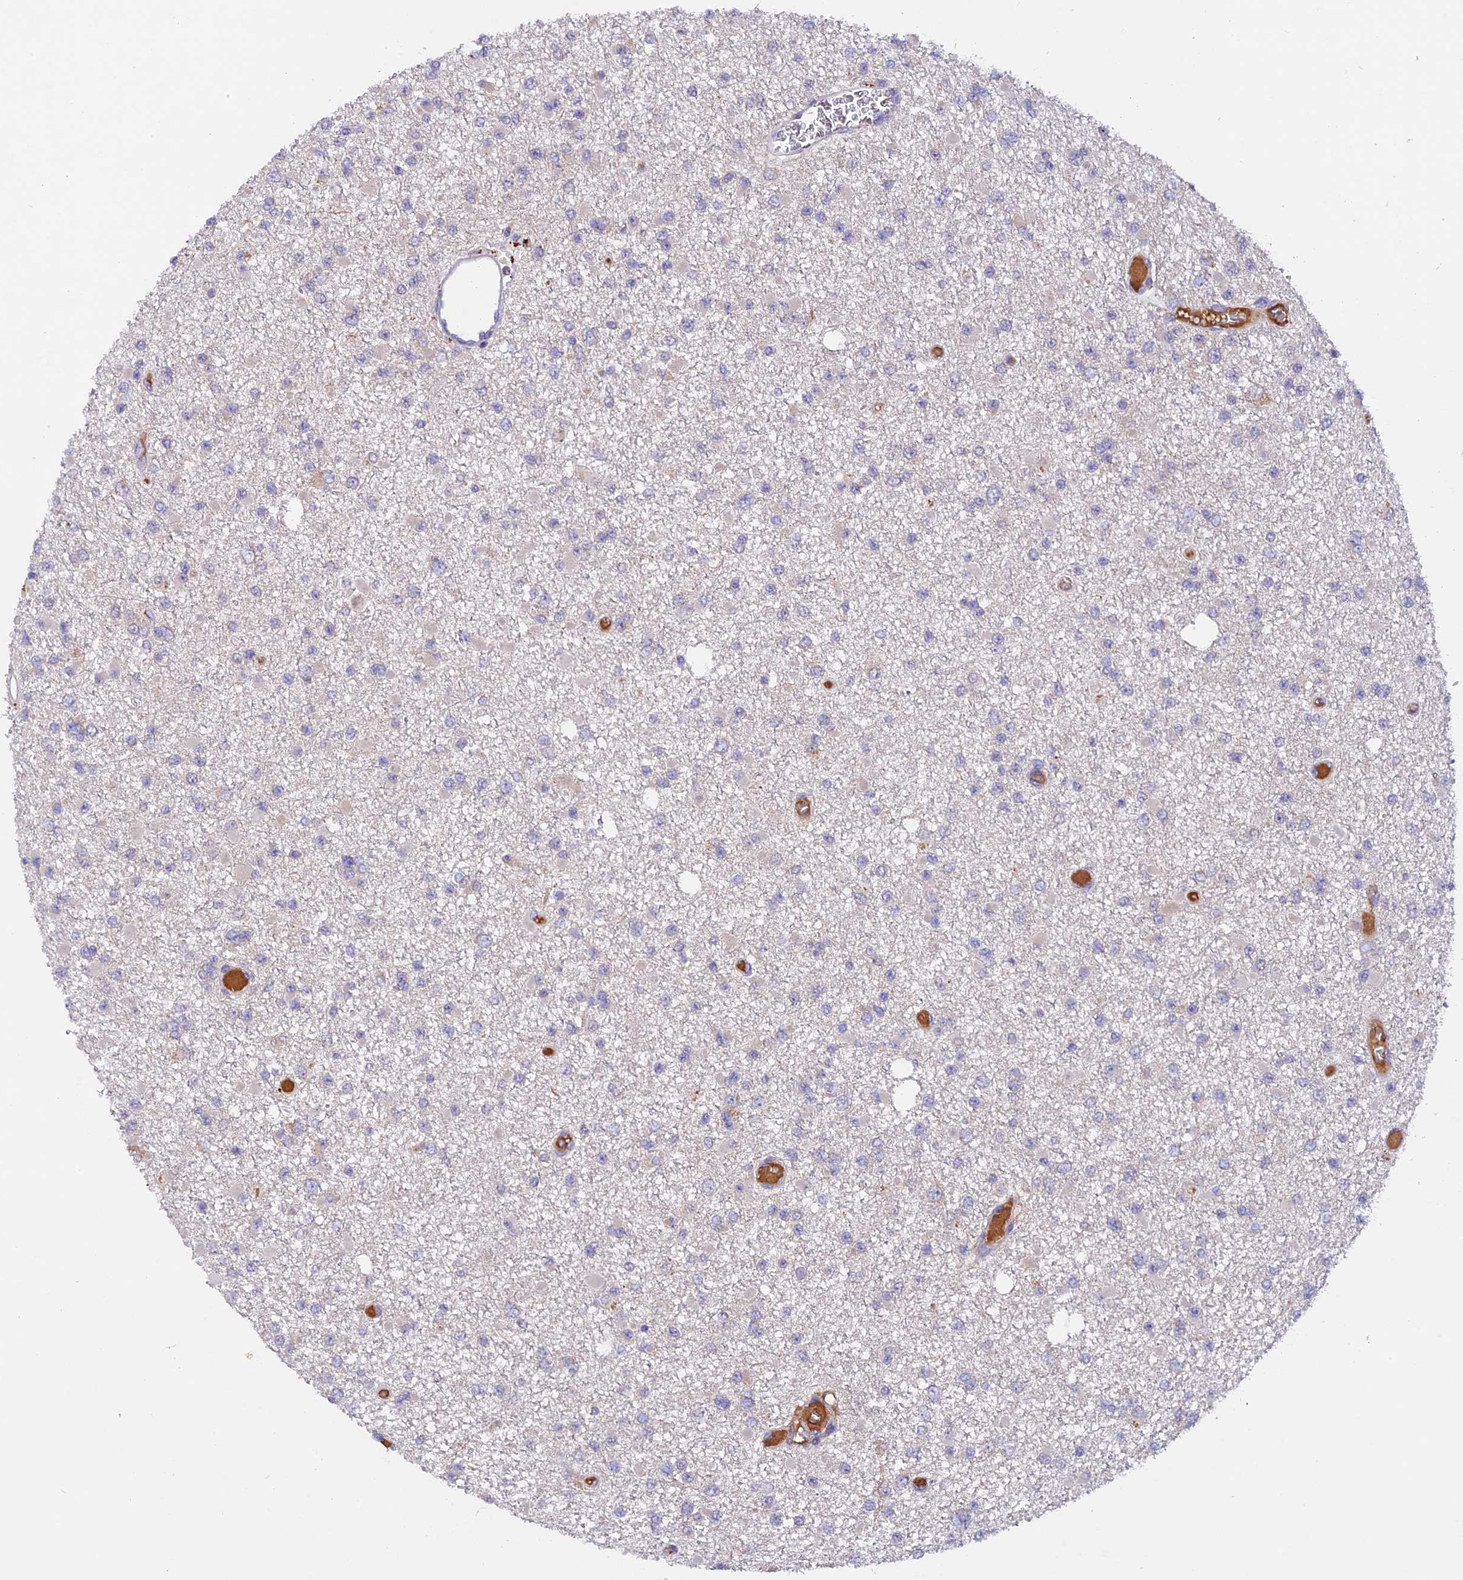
{"staining": {"intensity": "negative", "quantity": "none", "location": "none"}, "tissue": "glioma", "cell_type": "Tumor cells", "image_type": "cancer", "snomed": [{"axis": "morphology", "description": "Glioma, malignant, Low grade"}, {"axis": "topography", "description": "Brain"}], "caption": "A high-resolution image shows immunohistochemistry staining of malignant low-grade glioma, which displays no significant expression in tumor cells.", "gene": "MARK4", "patient": {"sex": "female", "age": 22}}